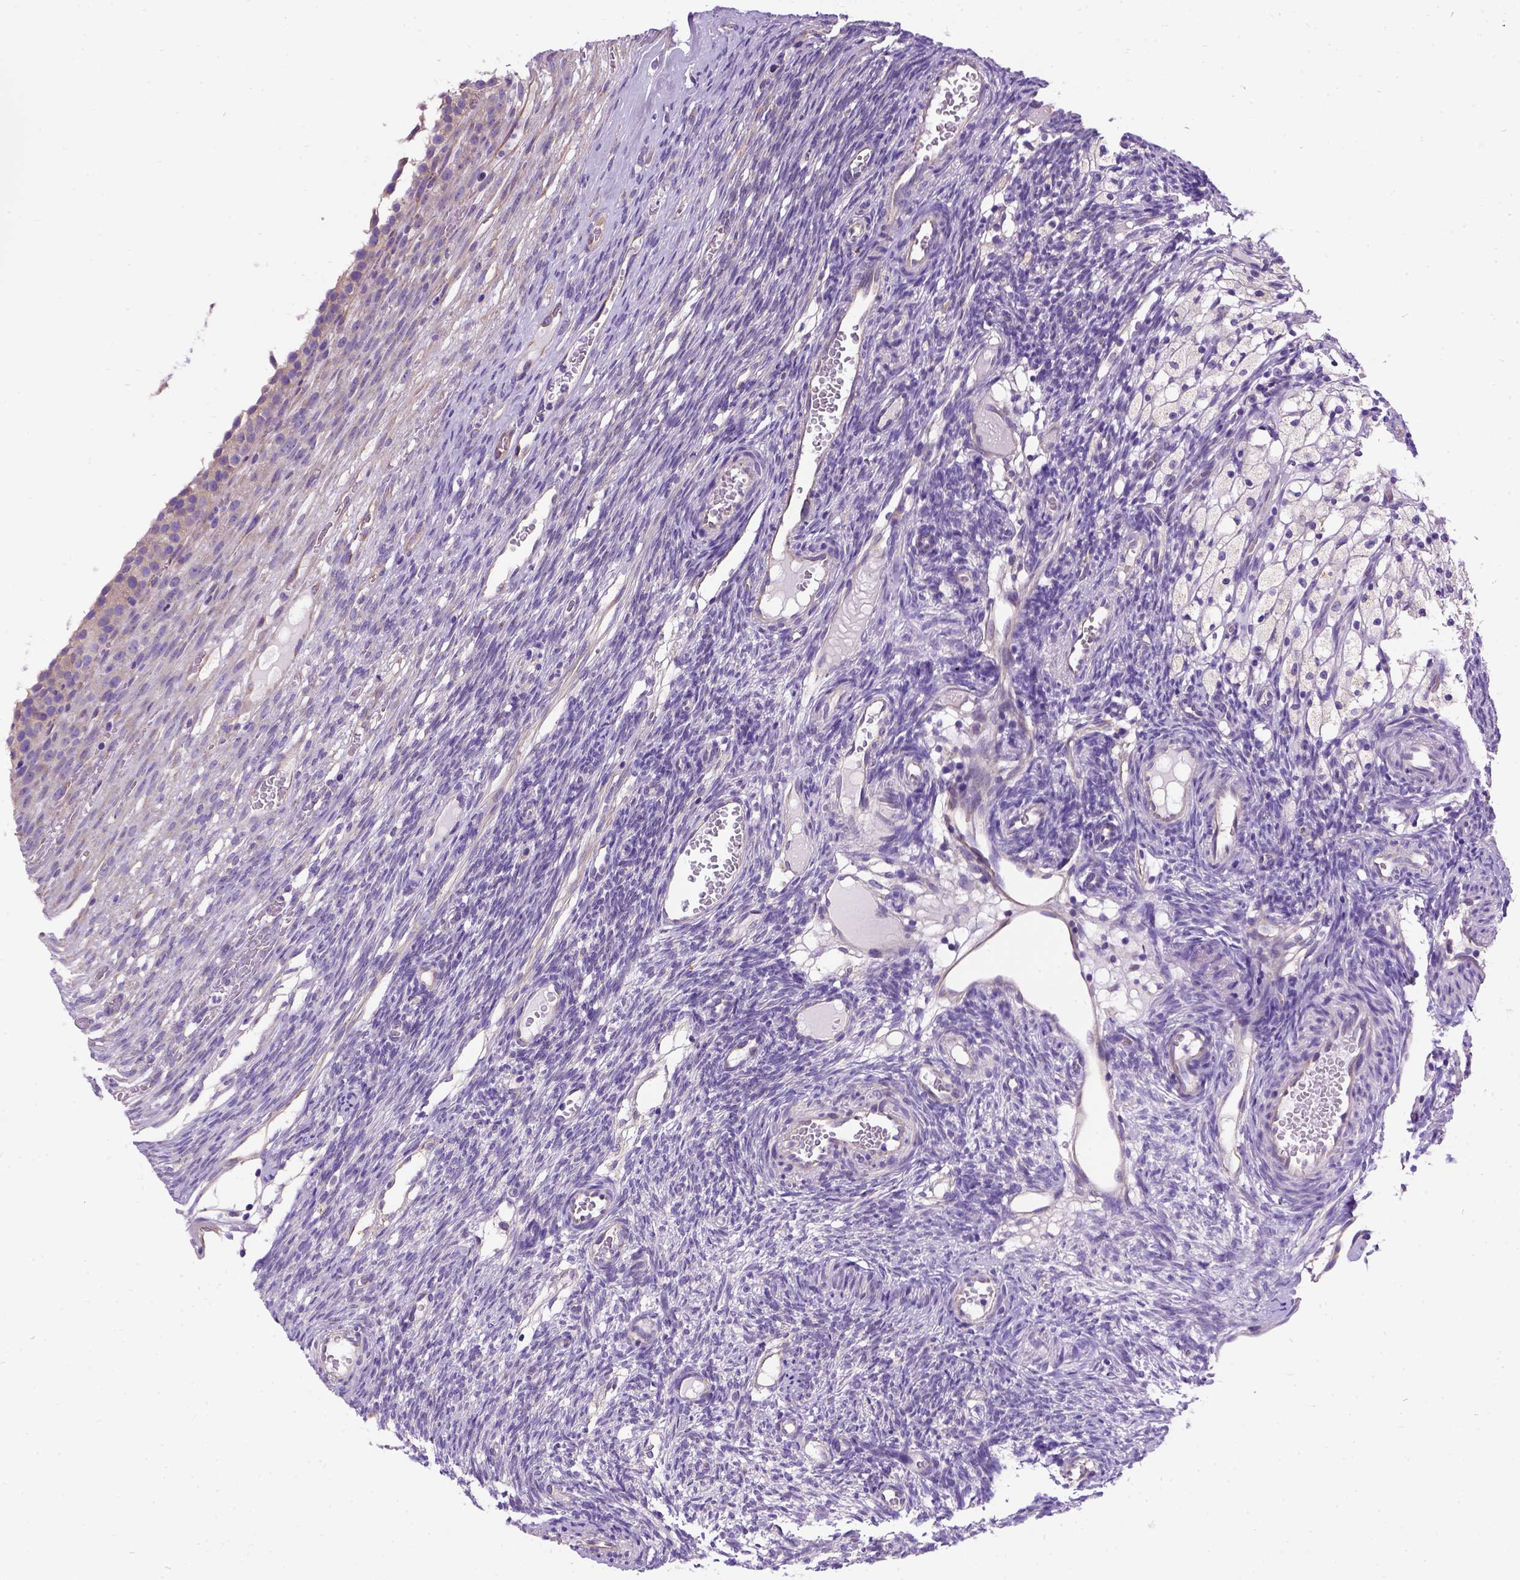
{"staining": {"intensity": "negative", "quantity": "none", "location": "none"}, "tissue": "ovary", "cell_type": "Follicle cells", "image_type": "normal", "snomed": [{"axis": "morphology", "description": "Normal tissue, NOS"}, {"axis": "topography", "description": "Ovary"}], "caption": "The image reveals no significant staining in follicle cells of ovary. (IHC, brightfield microscopy, high magnification).", "gene": "CFAP54", "patient": {"sex": "female", "age": 34}}